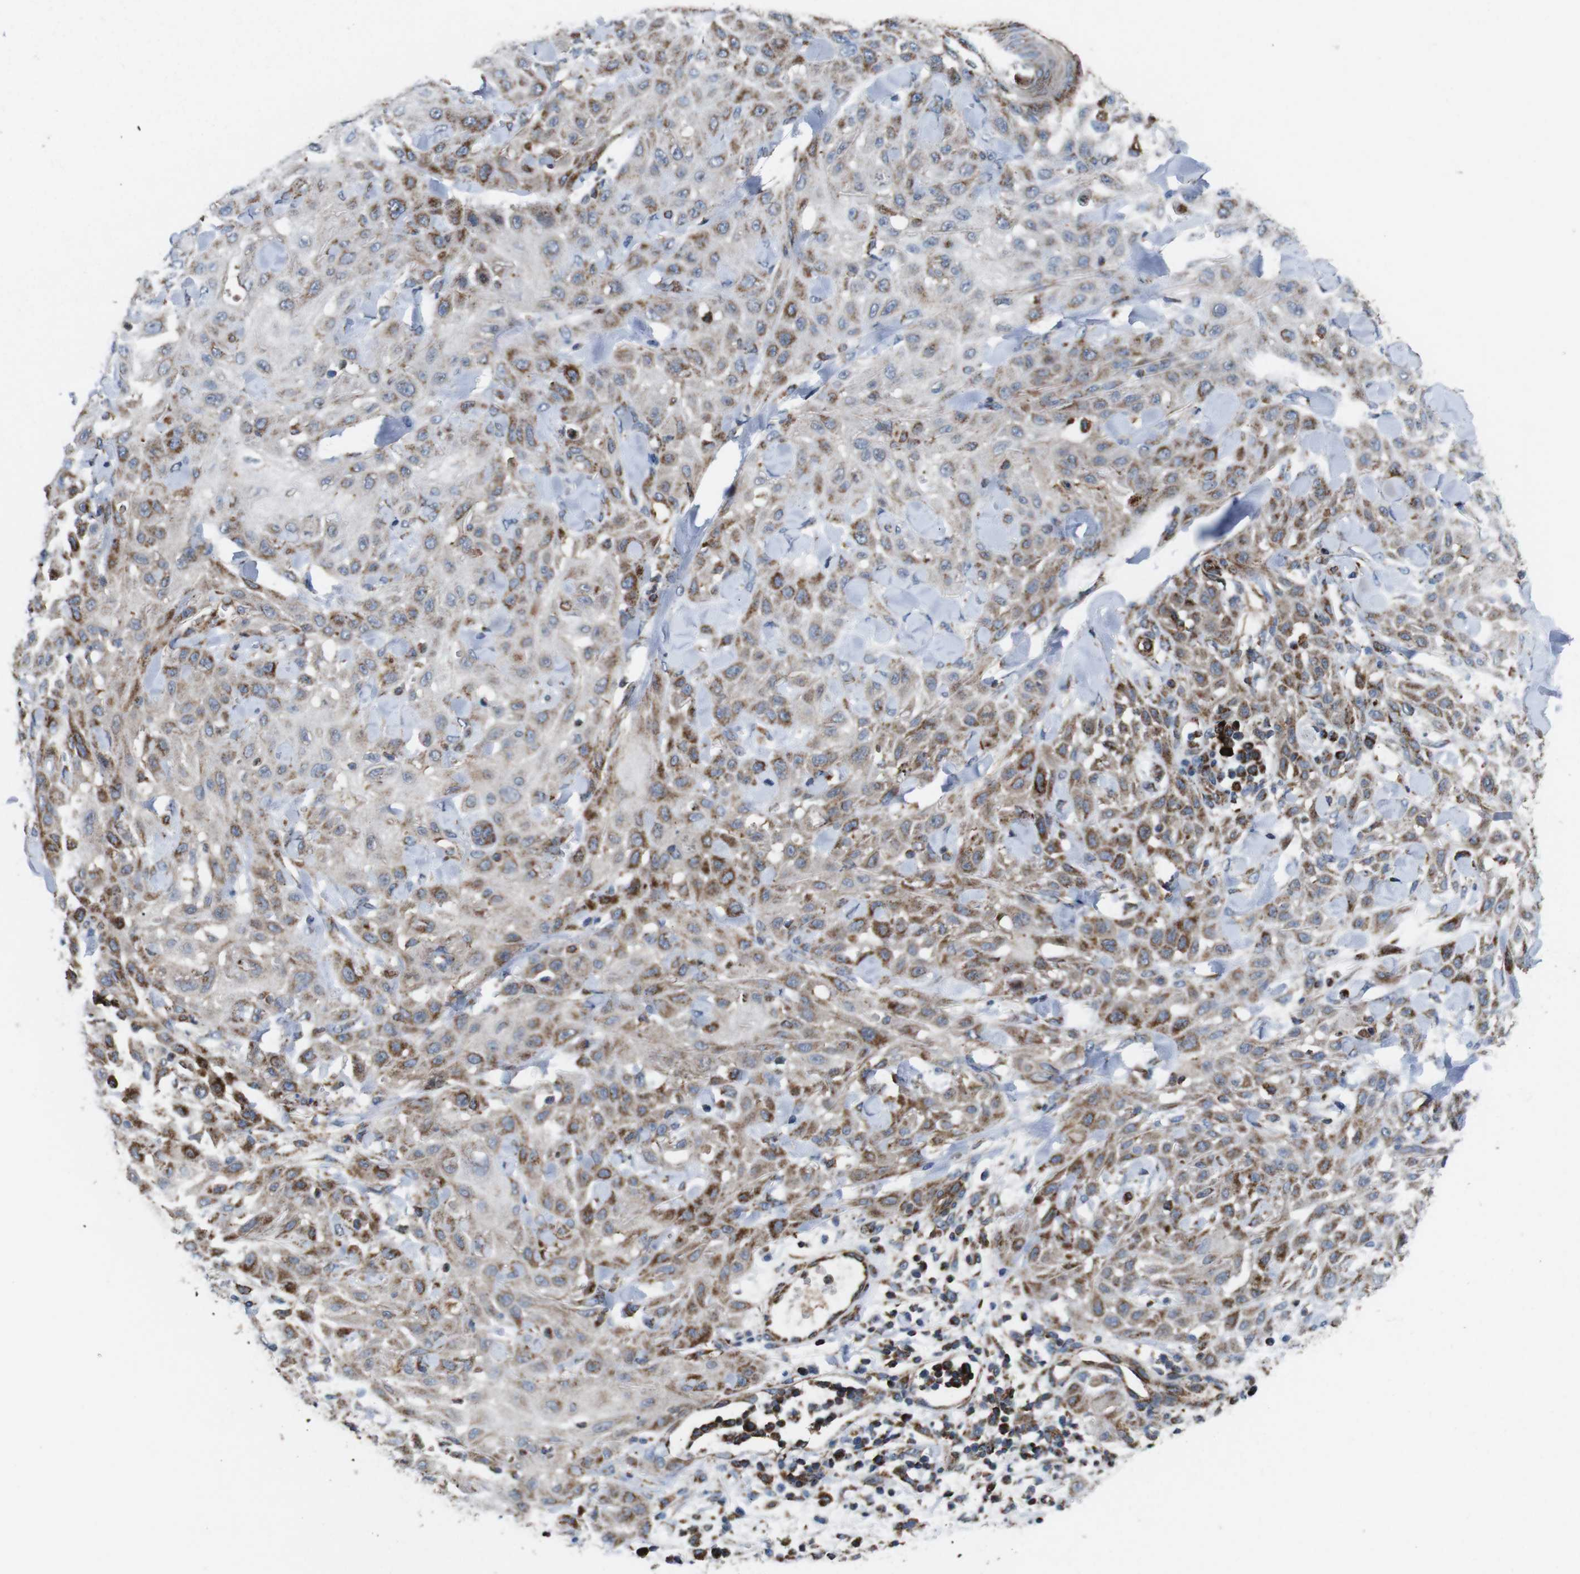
{"staining": {"intensity": "moderate", "quantity": "25%-75%", "location": "cytoplasmic/membranous"}, "tissue": "skin cancer", "cell_type": "Tumor cells", "image_type": "cancer", "snomed": [{"axis": "morphology", "description": "Squamous cell carcinoma, NOS"}, {"axis": "topography", "description": "Skin"}], "caption": "Immunohistochemistry (DAB (3,3'-diaminobenzidine)) staining of skin squamous cell carcinoma reveals moderate cytoplasmic/membranous protein positivity in approximately 25%-75% of tumor cells.", "gene": "HK1", "patient": {"sex": "male", "age": 24}}